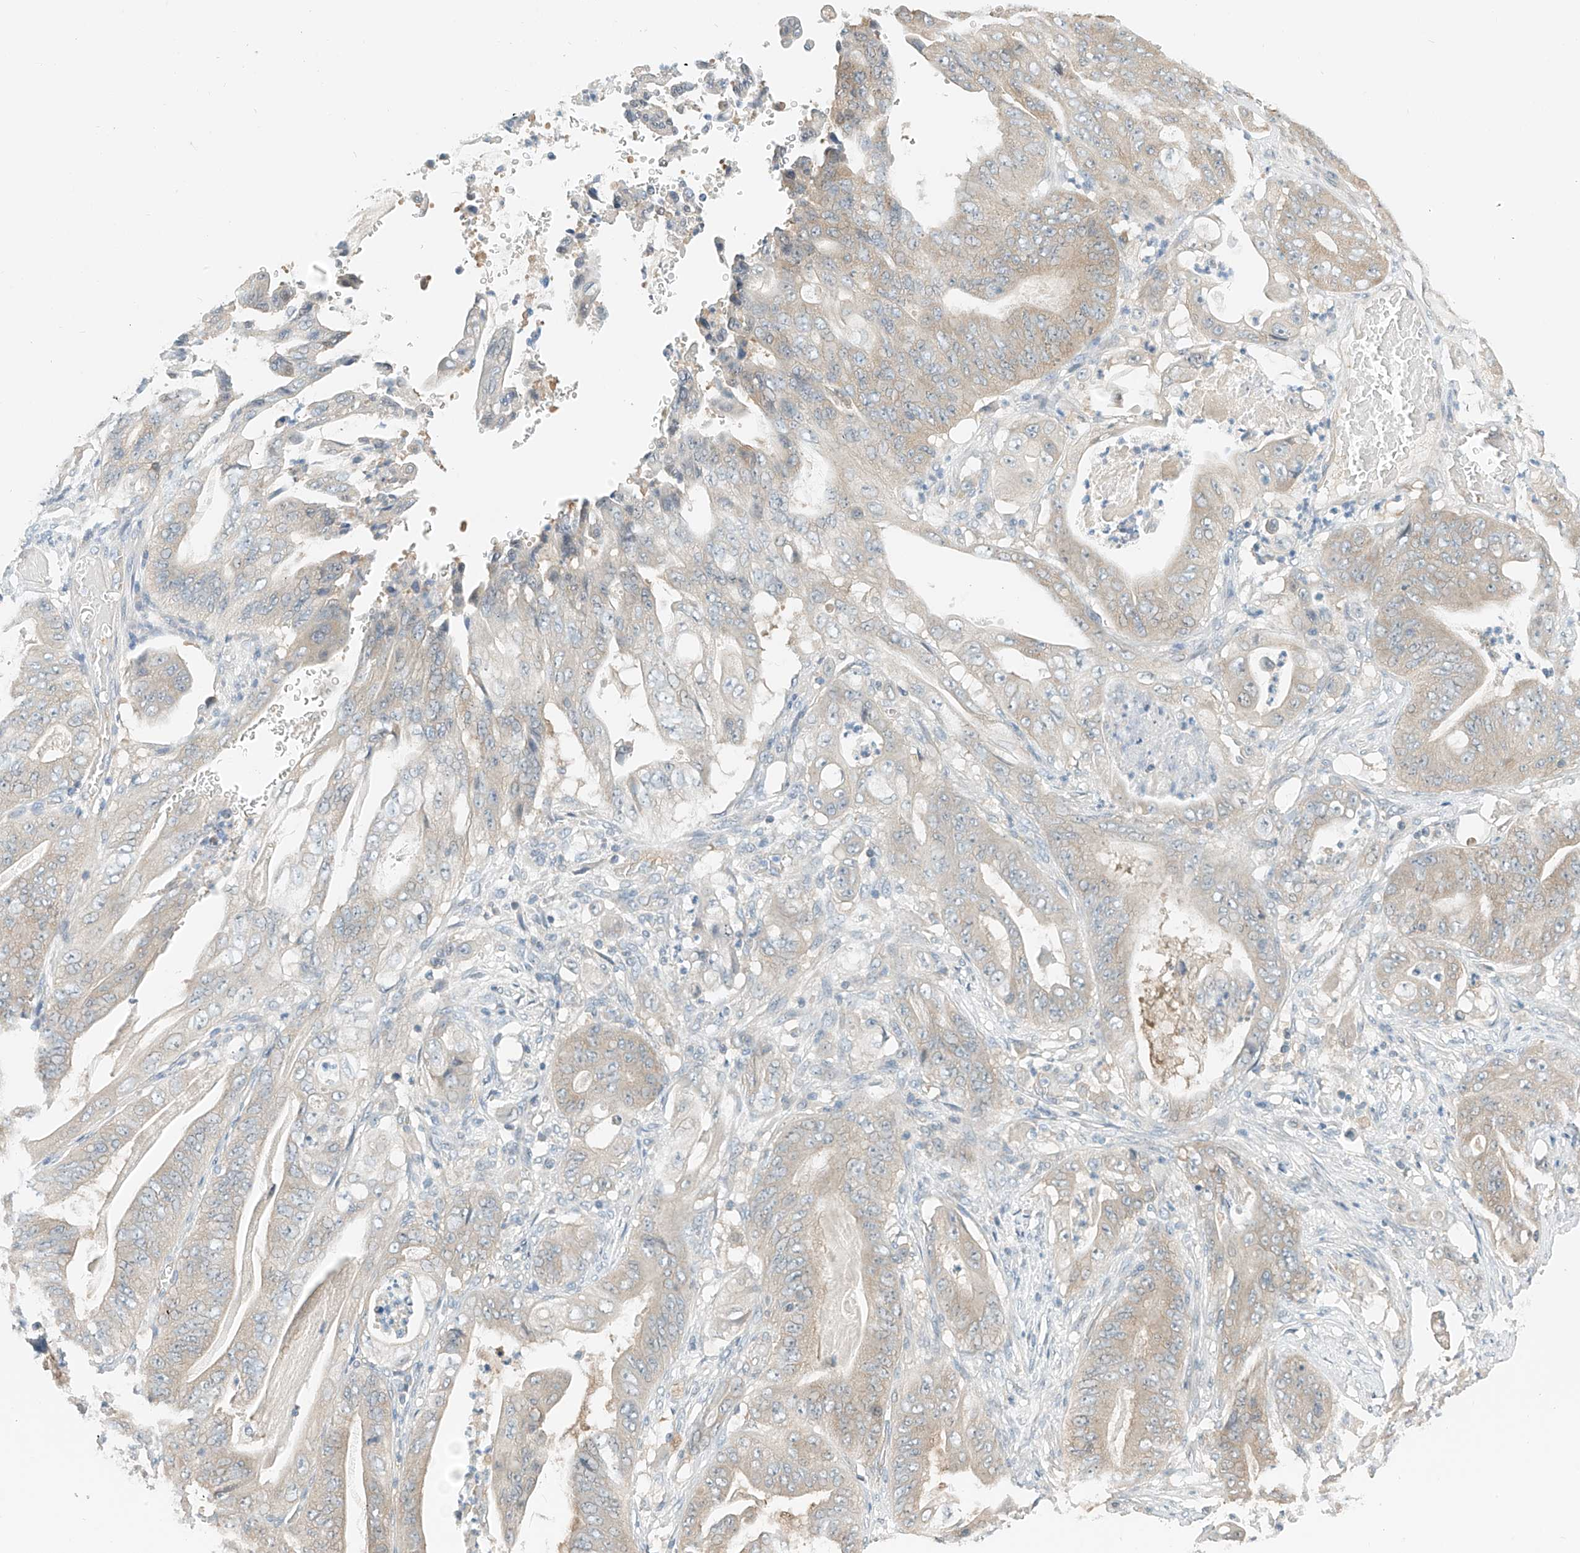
{"staining": {"intensity": "weak", "quantity": "<25%", "location": "cytoplasmic/membranous"}, "tissue": "stomach cancer", "cell_type": "Tumor cells", "image_type": "cancer", "snomed": [{"axis": "morphology", "description": "Adenocarcinoma, NOS"}, {"axis": "topography", "description": "Stomach"}], "caption": "This image is of stomach adenocarcinoma stained with immunohistochemistry to label a protein in brown with the nuclei are counter-stained blue. There is no expression in tumor cells.", "gene": "PPA2", "patient": {"sex": "female", "age": 73}}